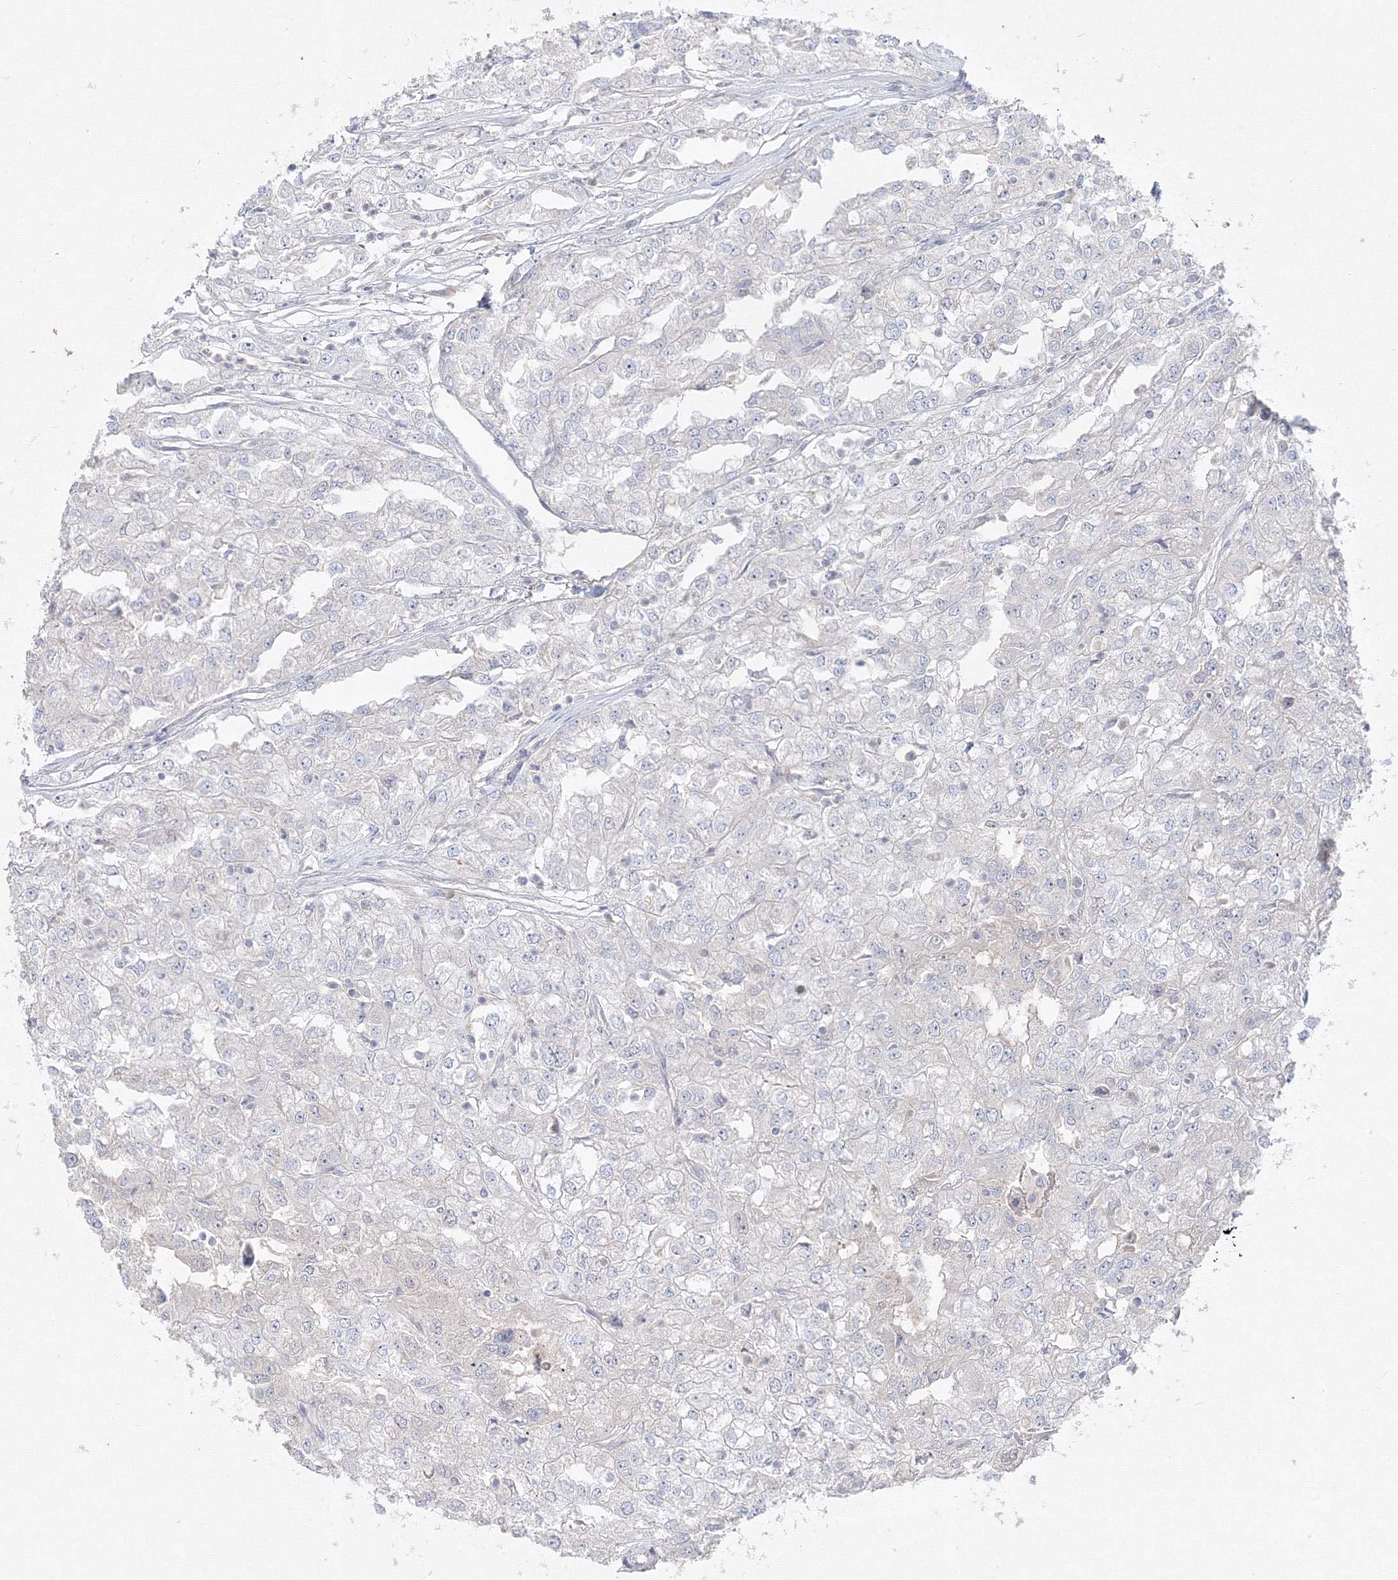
{"staining": {"intensity": "negative", "quantity": "none", "location": "none"}, "tissue": "renal cancer", "cell_type": "Tumor cells", "image_type": "cancer", "snomed": [{"axis": "morphology", "description": "Adenocarcinoma, NOS"}, {"axis": "topography", "description": "Kidney"}], "caption": "IHC of human adenocarcinoma (renal) demonstrates no staining in tumor cells. (Immunohistochemistry, brightfield microscopy, high magnification).", "gene": "FBXL8", "patient": {"sex": "female", "age": 54}}